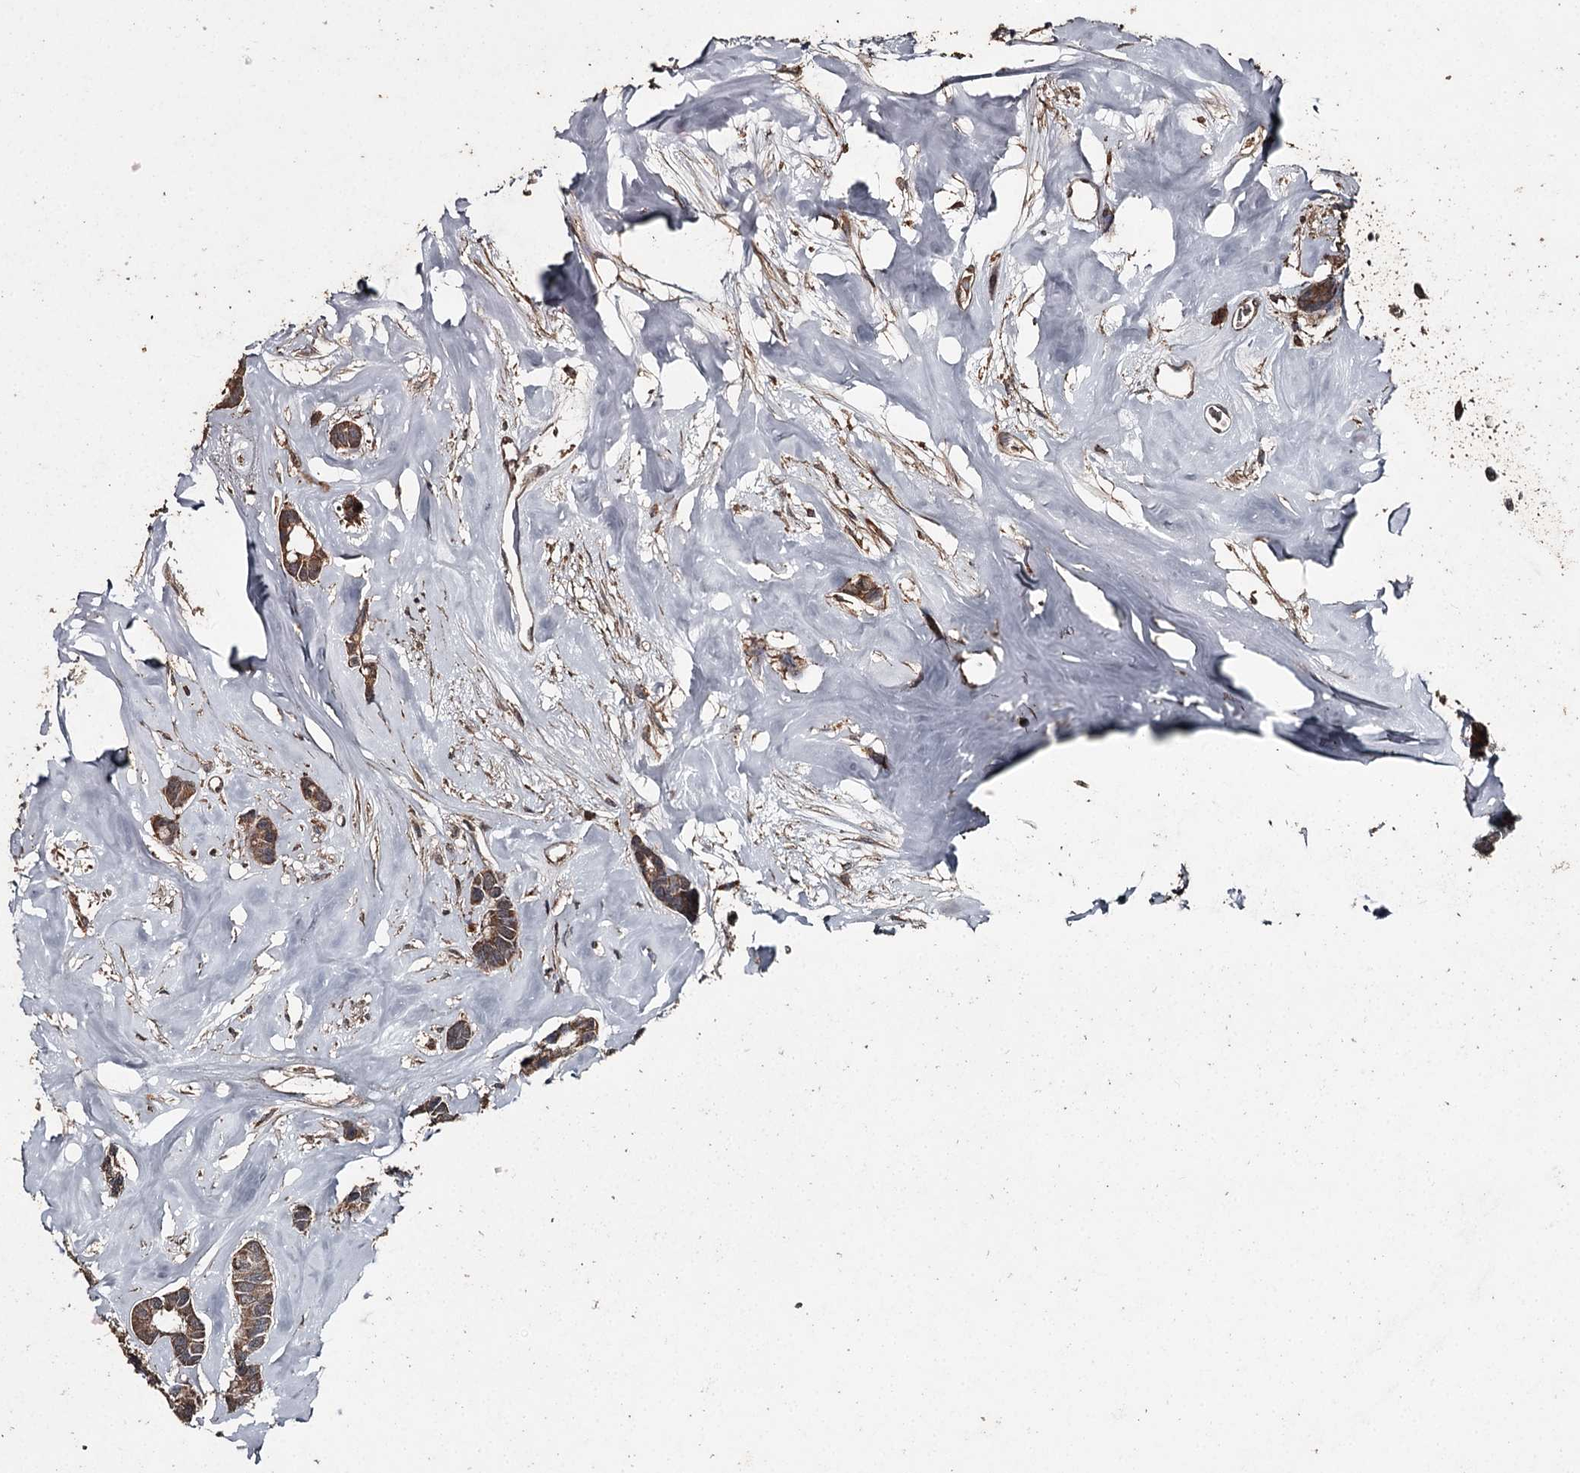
{"staining": {"intensity": "moderate", "quantity": ">75%", "location": "cytoplasmic/membranous"}, "tissue": "breast cancer", "cell_type": "Tumor cells", "image_type": "cancer", "snomed": [{"axis": "morphology", "description": "Duct carcinoma"}, {"axis": "topography", "description": "Breast"}], "caption": "There is medium levels of moderate cytoplasmic/membranous positivity in tumor cells of breast cancer (intraductal carcinoma), as demonstrated by immunohistochemical staining (brown color).", "gene": "WIPI1", "patient": {"sex": "female", "age": 87}}